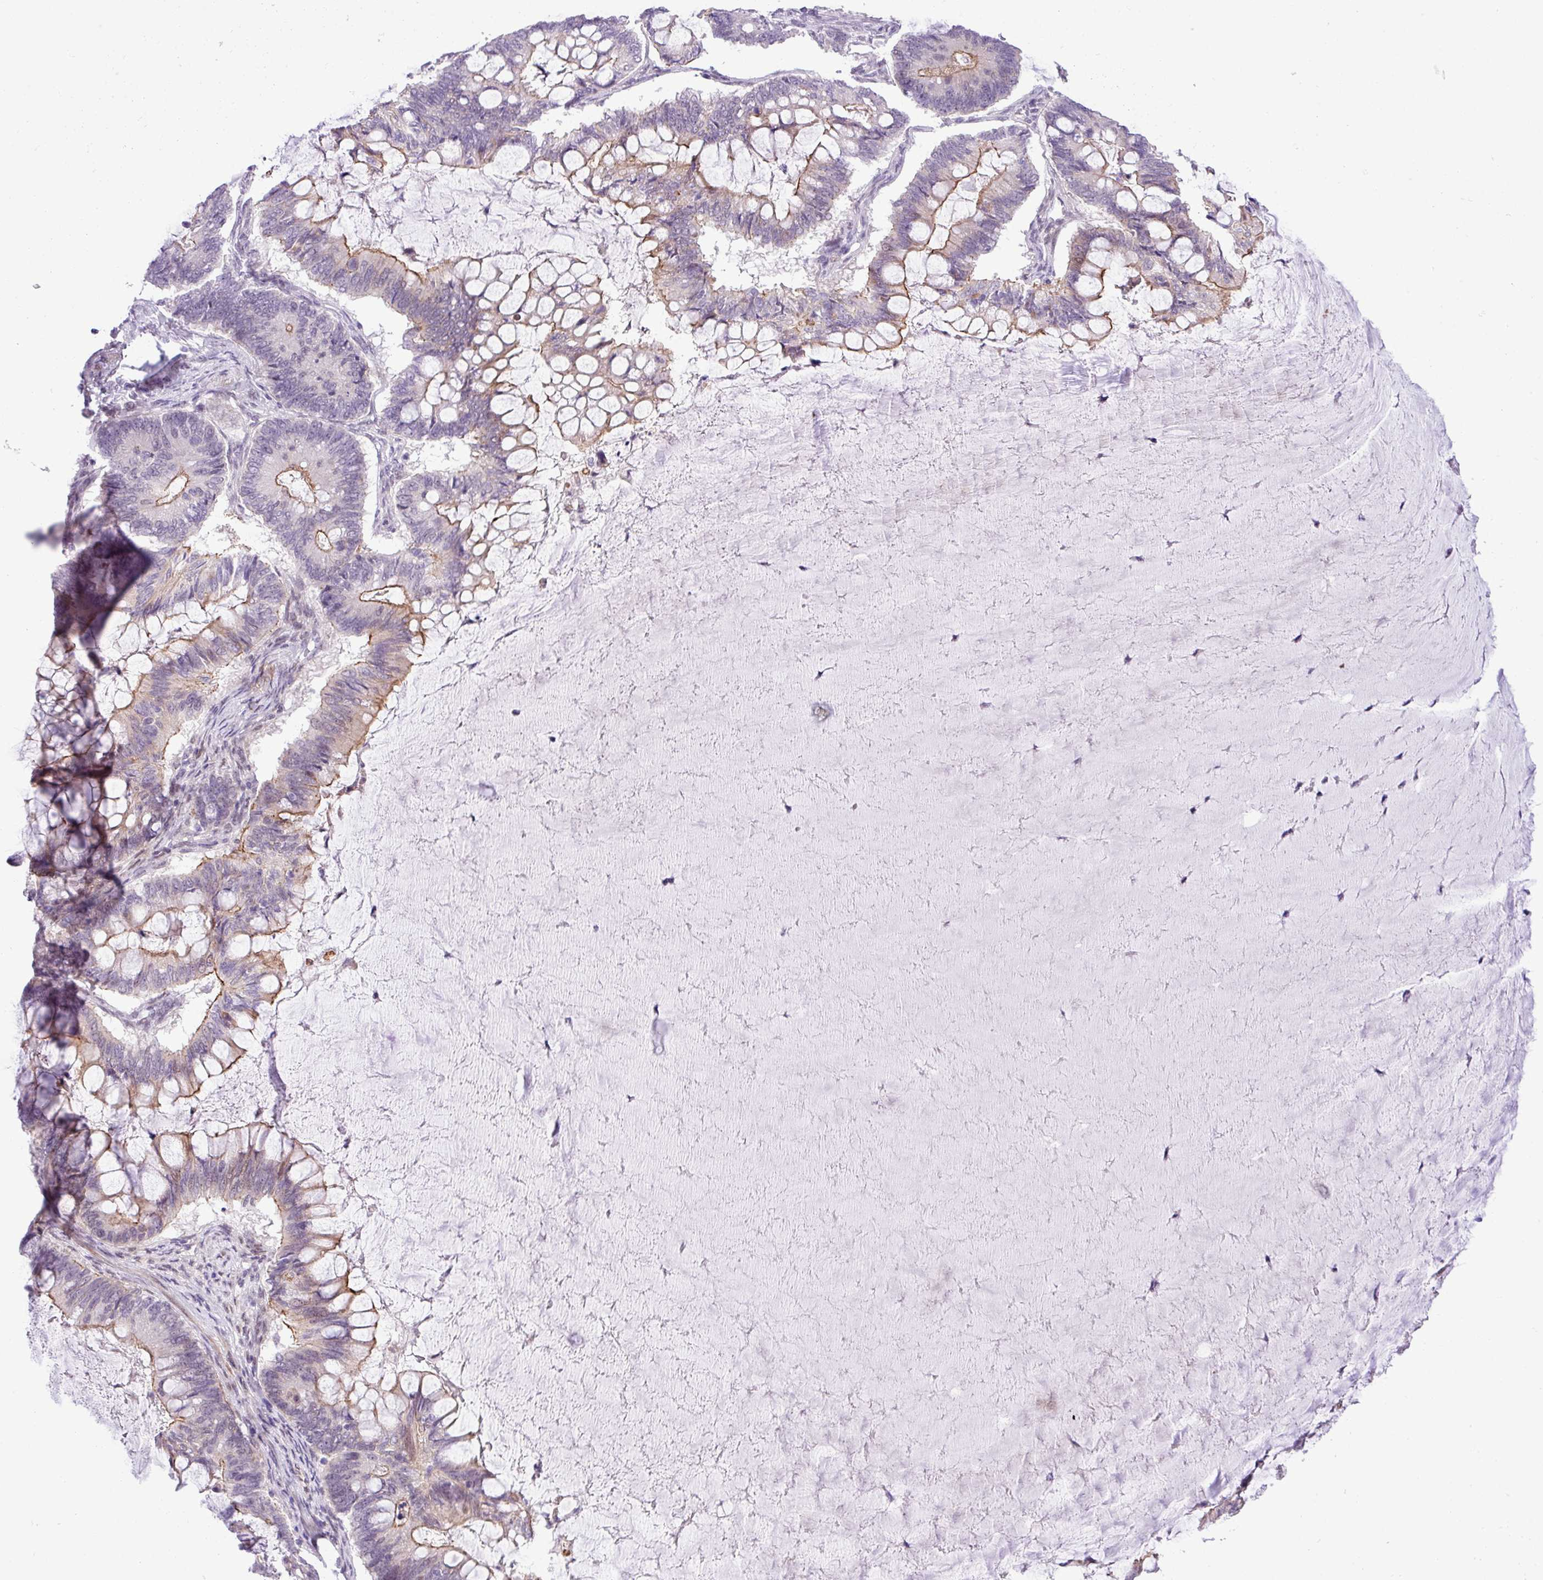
{"staining": {"intensity": "moderate", "quantity": "25%-75%", "location": "cytoplasmic/membranous"}, "tissue": "ovarian cancer", "cell_type": "Tumor cells", "image_type": "cancer", "snomed": [{"axis": "morphology", "description": "Cystadenocarcinoma, mucinous, NOS"}, {"axis": "topography", "description": "Ovary"}], "caption": "Protein expression analysis of human ovarian mucinous cystadenocarcinoma reveals moderate cytoplasmic/membranous positivity in about 25%-75% of tumor cells. Immunohistochemistry stains the protein of interest in brown and the nuclei are stained blue.", "gene": "YLPM1", "patient": {"sex": "female", "age": 61}}